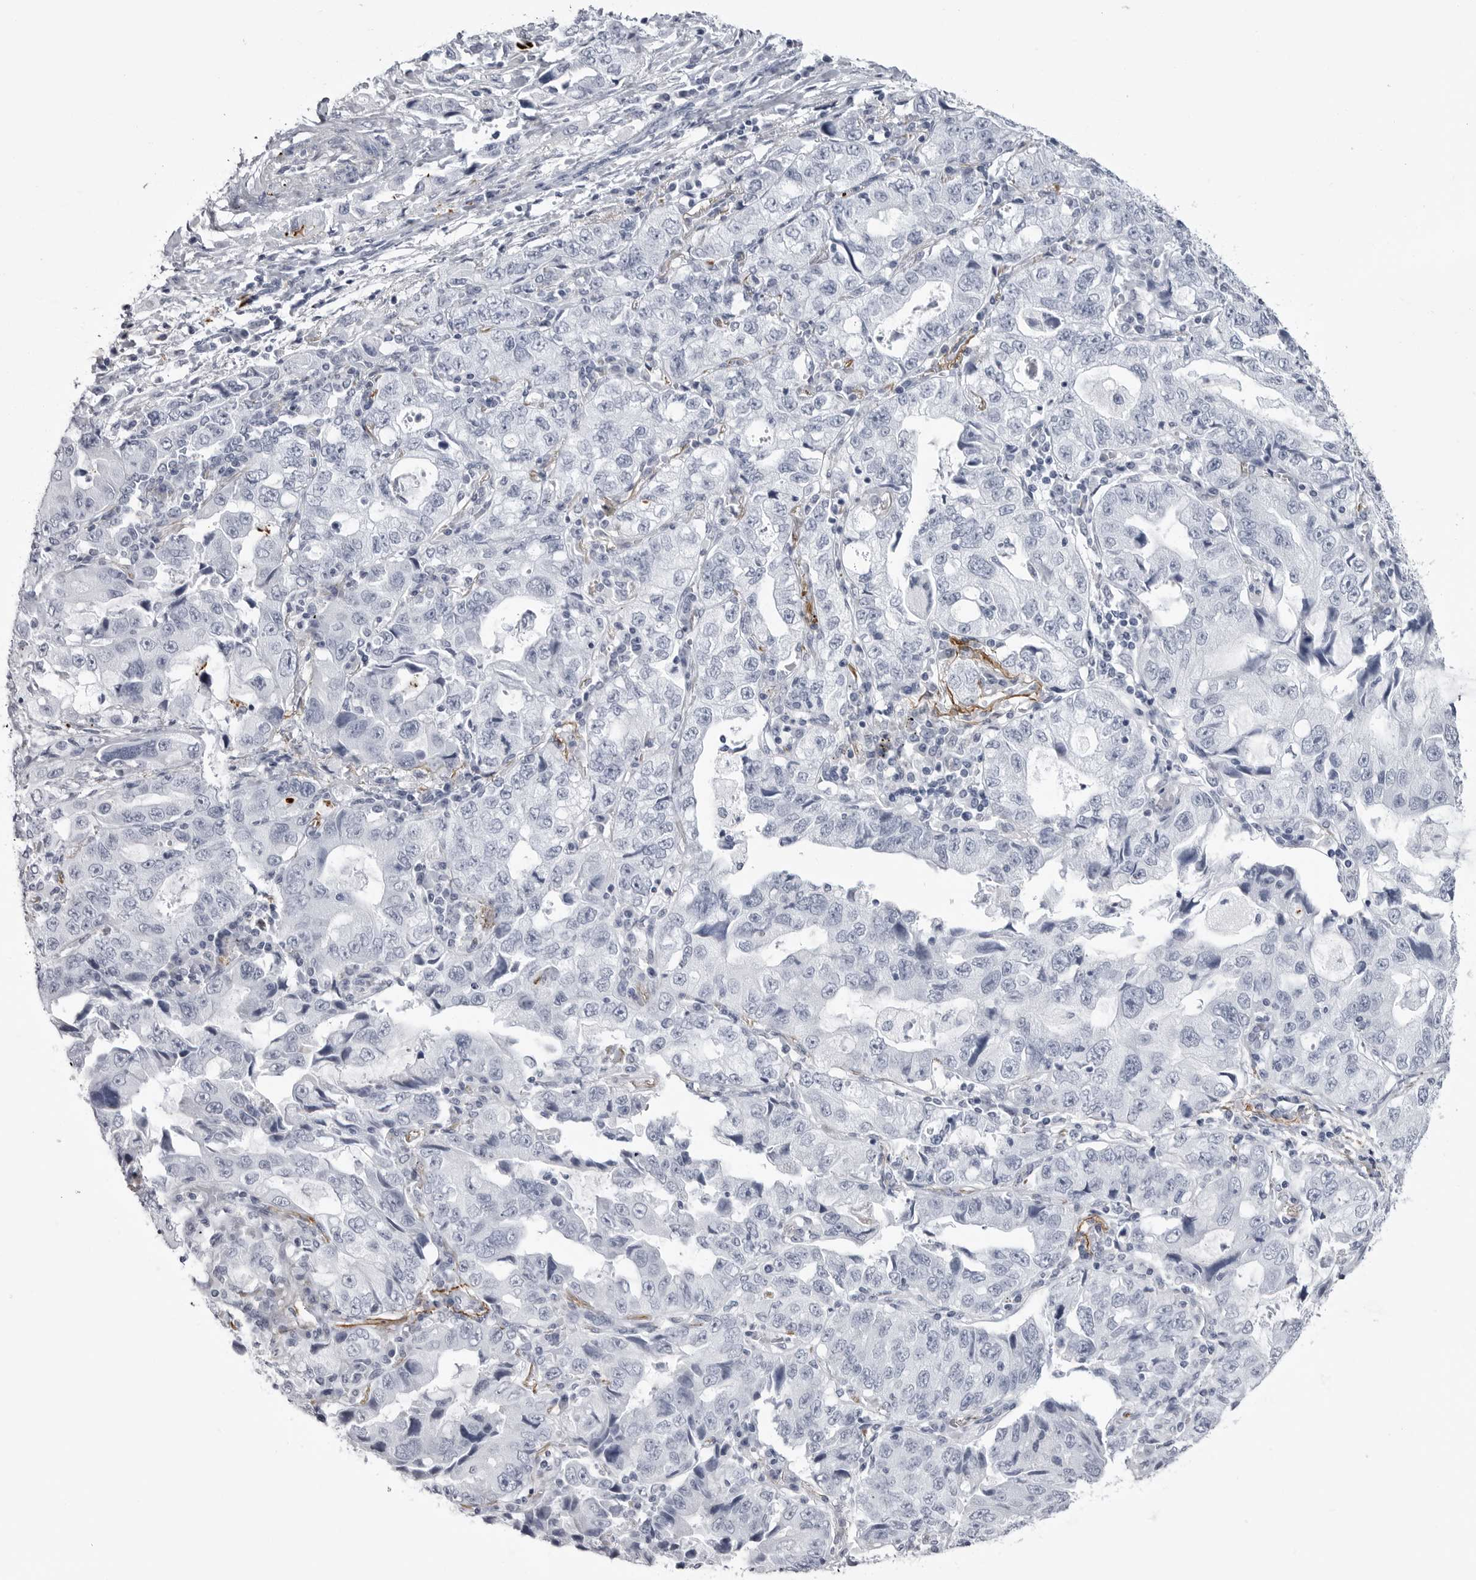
{"staining": {"intensity": "negative", "quantity": "none", "location": "none"}, "tissue": "lung cancer", "cell_type": "Tumor cells", "image_type": "cancer", "snomed": [{"axis": "morphology", "description": "Adenocarcinoma, NOS"}, {"axis": "topography", "description": "Lung"}], "caption": "There is no significant expression in tumor cells of lung adenocarcinoma.", "gene": "COL26A1", "patient": {"sex": "female", "age": 51}}